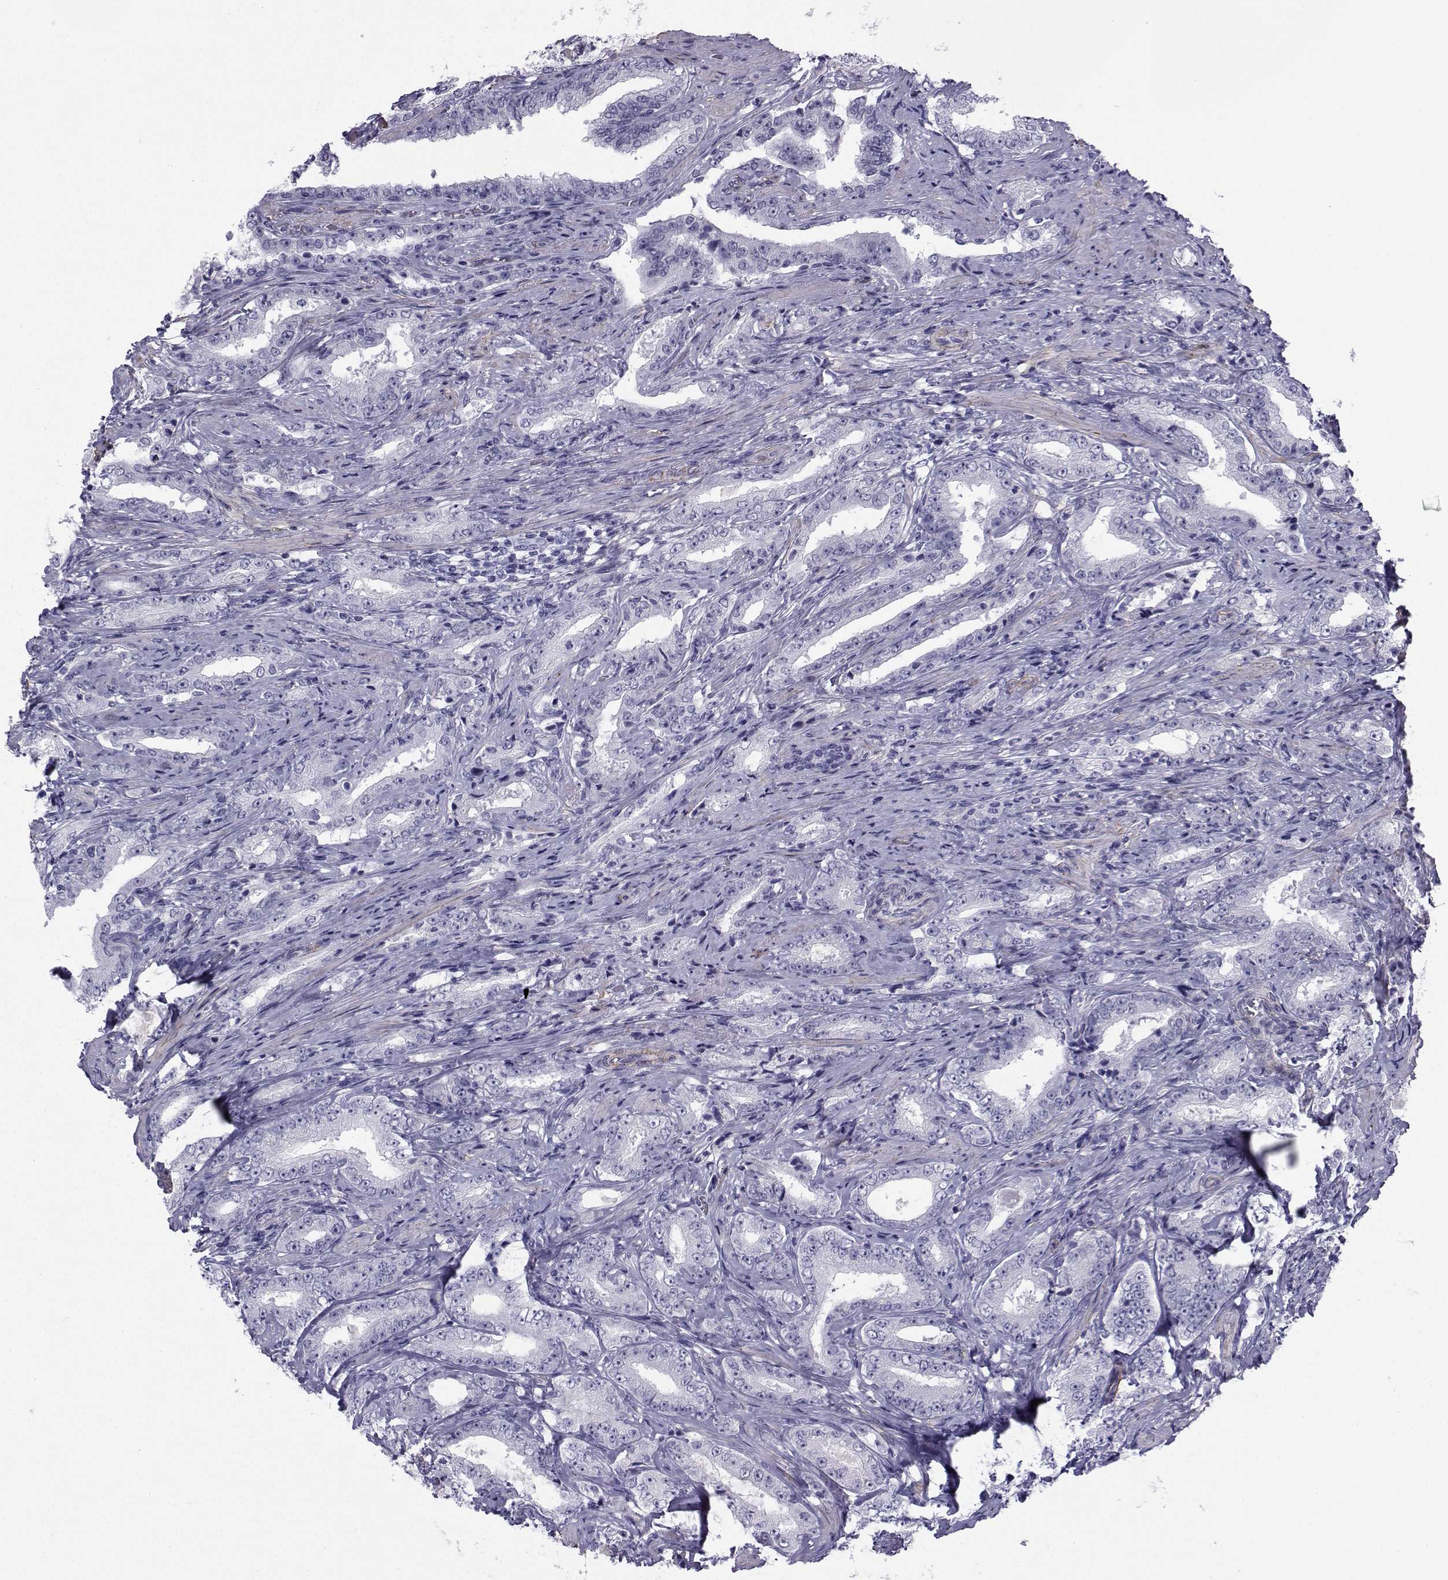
{"staining": {"intensity": "negative", "quantity": "none", "location": "none"}, "tissue": "prostate cancer", "cell_type": "Tumor cells", "image_type": "cancer", "snomed": [{"axis": "morphology", "description": "Adenocarcinoma, Low grade"}, {"axis": "topography", "description": "Prostate and seminal vesicle, NOS"}], "caption": "DAB immunohistochemical staining of human prostate cancer shows no significant expression in tumor cells.", "gene": "SPANXD", "patient": {"sex": "male", "age": 61}}